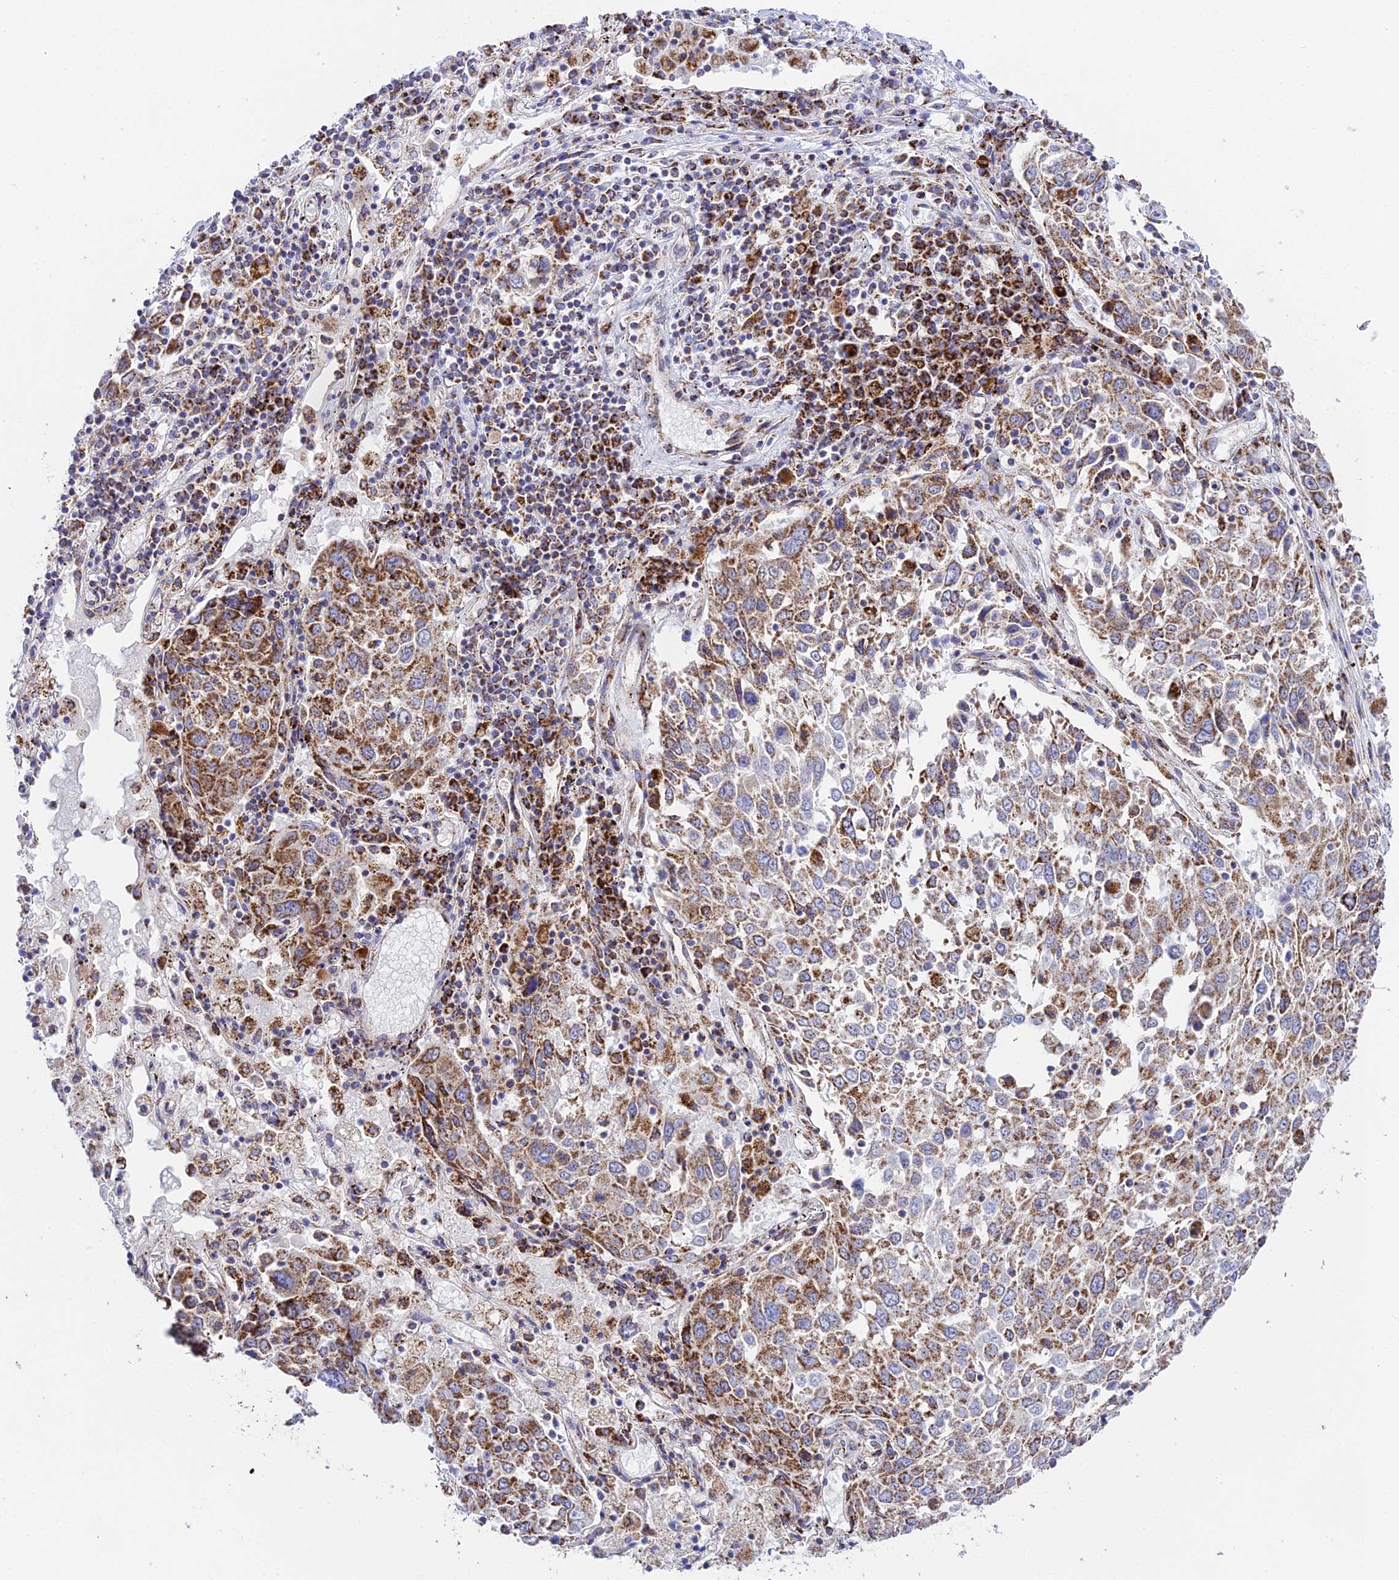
{"staining": {"intensity": "moderate", "quantity": "25%-75%", "location": "cytoplasmic/membranous"}, "tissue": "lung cancer", "cell_type": "Tumor cells", "image_type": "cancer", "snomed": [{"axis": "morphology", "description": "Squamous cell carcinoma, NOS"}, {"axis": "topography", "description": "Lung"}], "caption": "Lung squamous cell carcinoma stained with a protein marker demonstrates moderate staining in tumor cells.", "gene": "CHCHD3", "patient": {"sex": "male", "age": 65}}